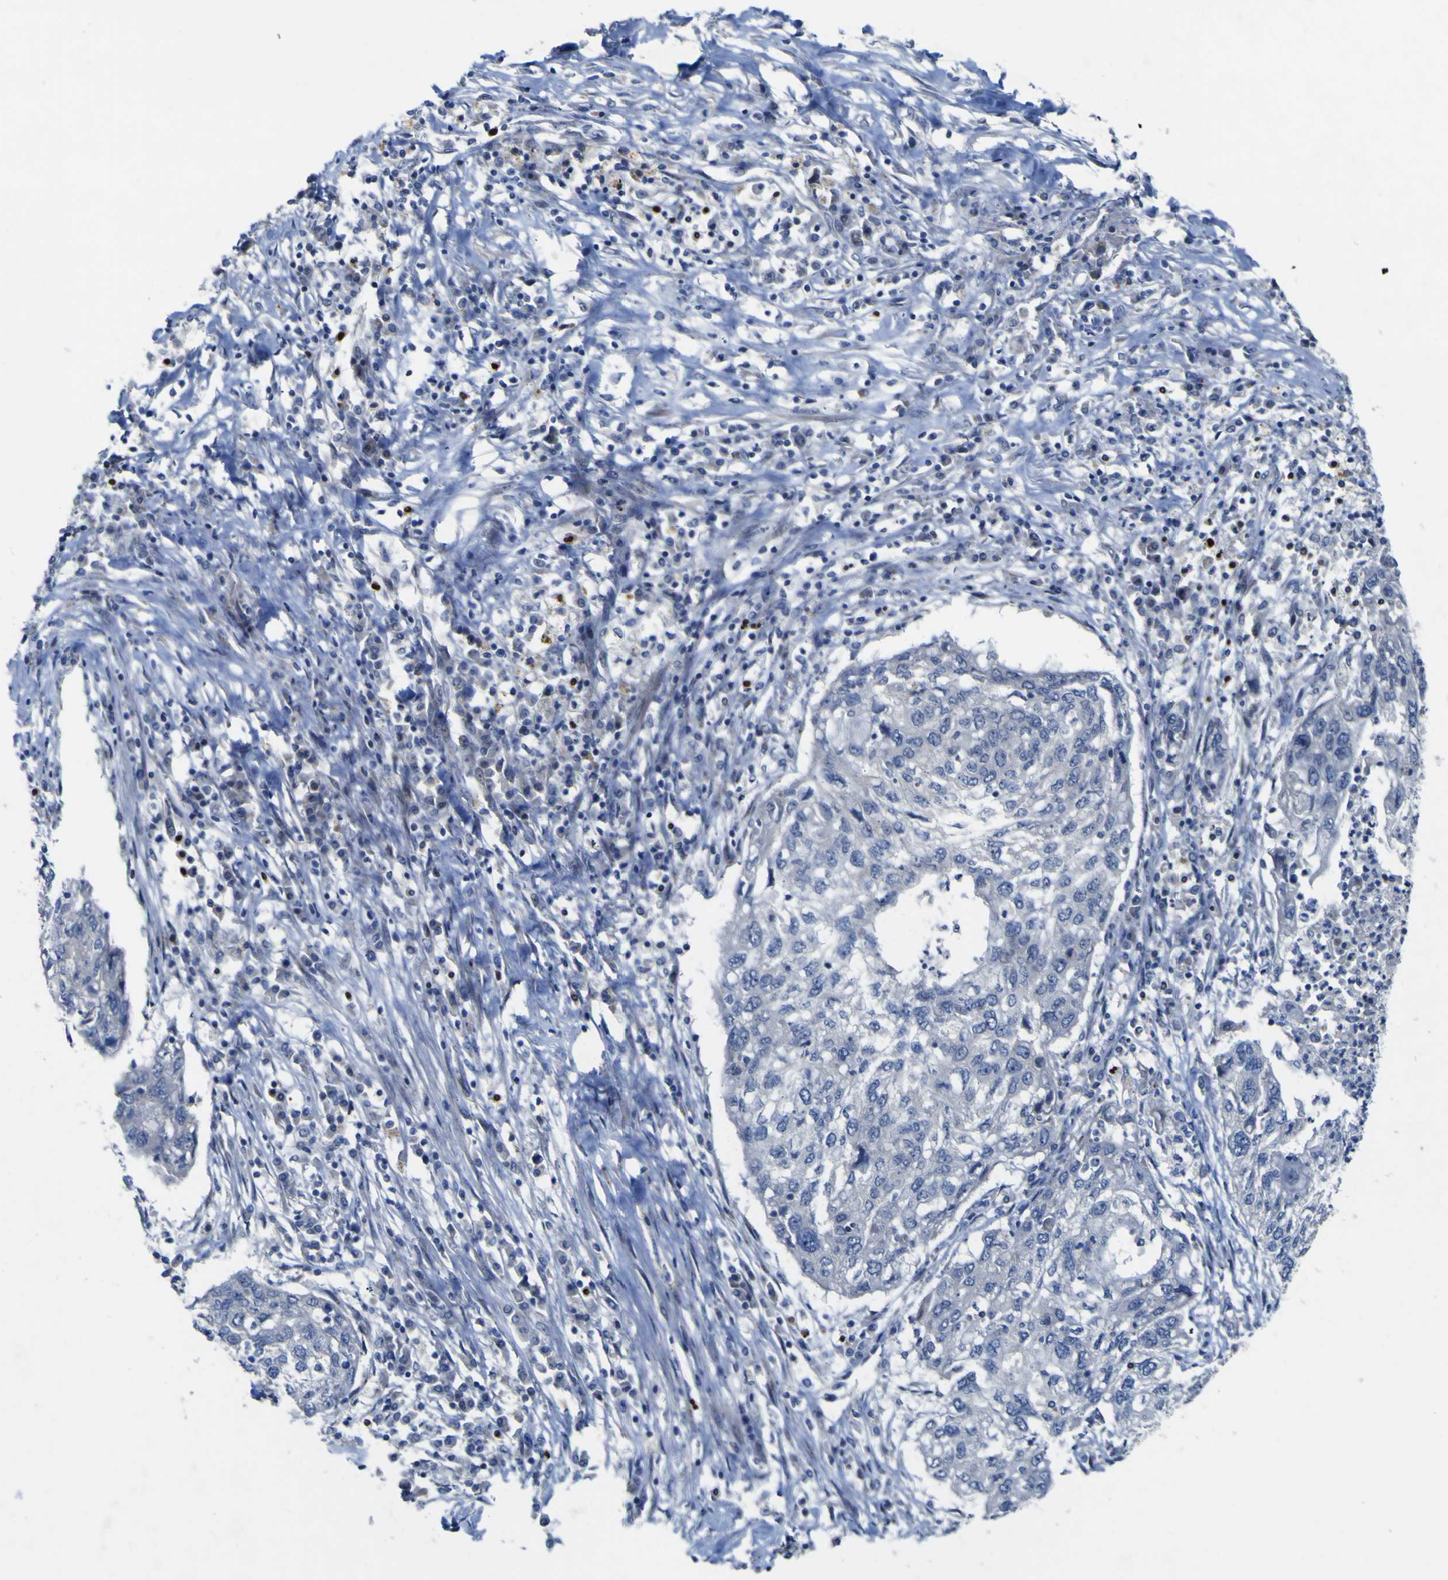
{"staining": {"intensity": "negative", "quantity": "none", "location": "none"}, "tissue": "lung cancer", "cell_type": "Tumor cells", "image_type": "cancer", "snomed": [{"axis": "morphology", "description": "Squamous cell carcinoma, NOS"}, {"axis": "topography", "description": "Lung"}], "caption": "Immunohistochemistry (IHC) of squamous cell carcinoma (lung) reveals no staining in tumor cells.", "gene": "NAV1", "patient": {"sex": "female", "age": 63}}